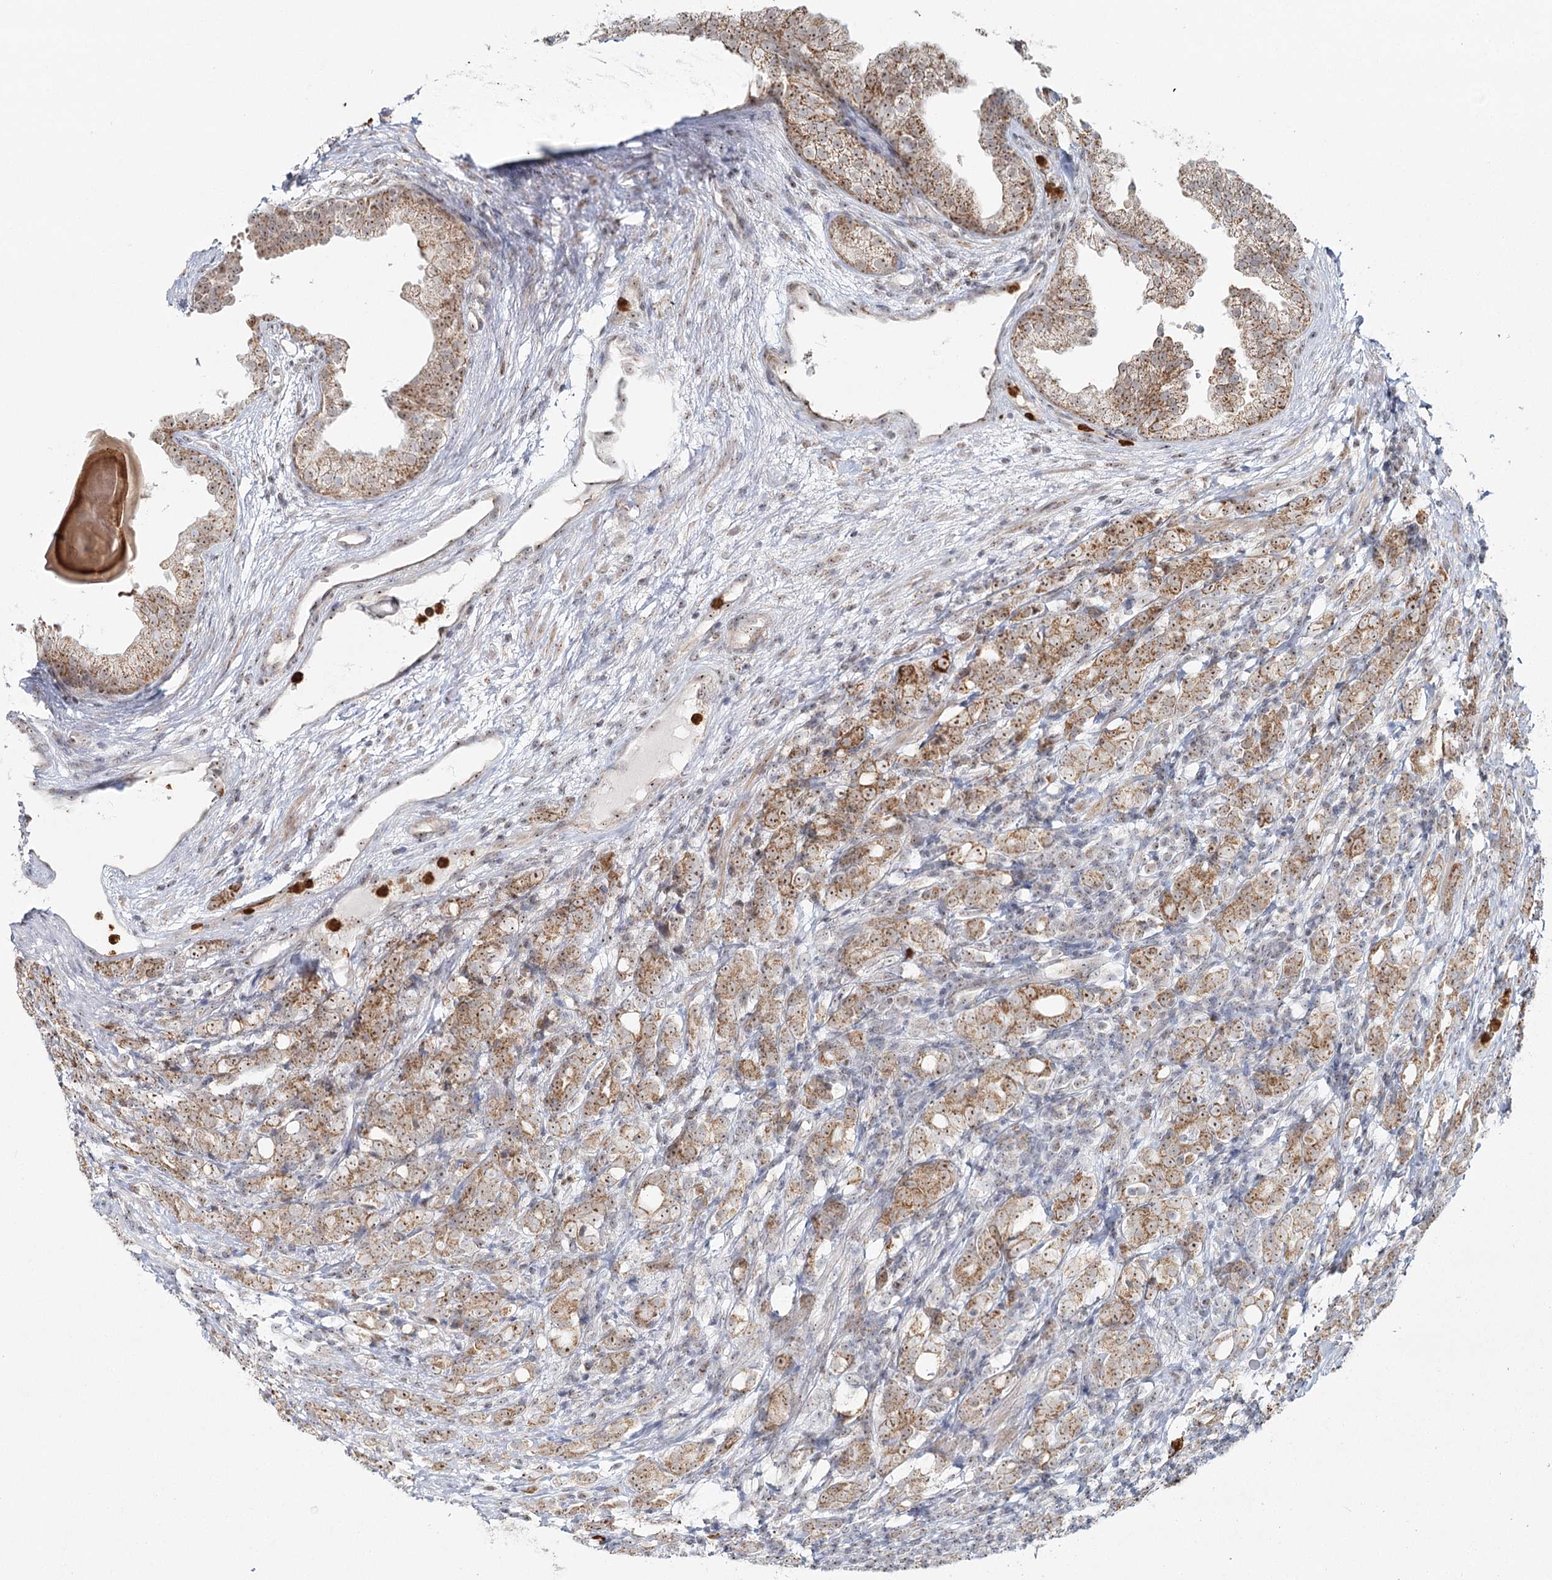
{"staining": {"intensity": "moderate", "quantity": ">75%", "location": "cytoplasmic/membranous,nuclear"}, "tissue": "prostate cancer", "cell_type": "Tumor cells", "image_type": "cancer", "snomed": [{"axis": "morphology", "description": "Adenocarcinoma, High grade"}, {"axis": "topography", "description": "Prostate"}], "caption": "An immunohistochemistry (IHC) histopathology image of neoplastic tissue is shown. Protein staining in brown labels moderate cytoplasmic/membranous and nuclear positivity in prostate adenocarcinoma (high-grade) within tumor cells.", "gene": "ATAD1", "patient": {"sex": "male", "age": 62}}